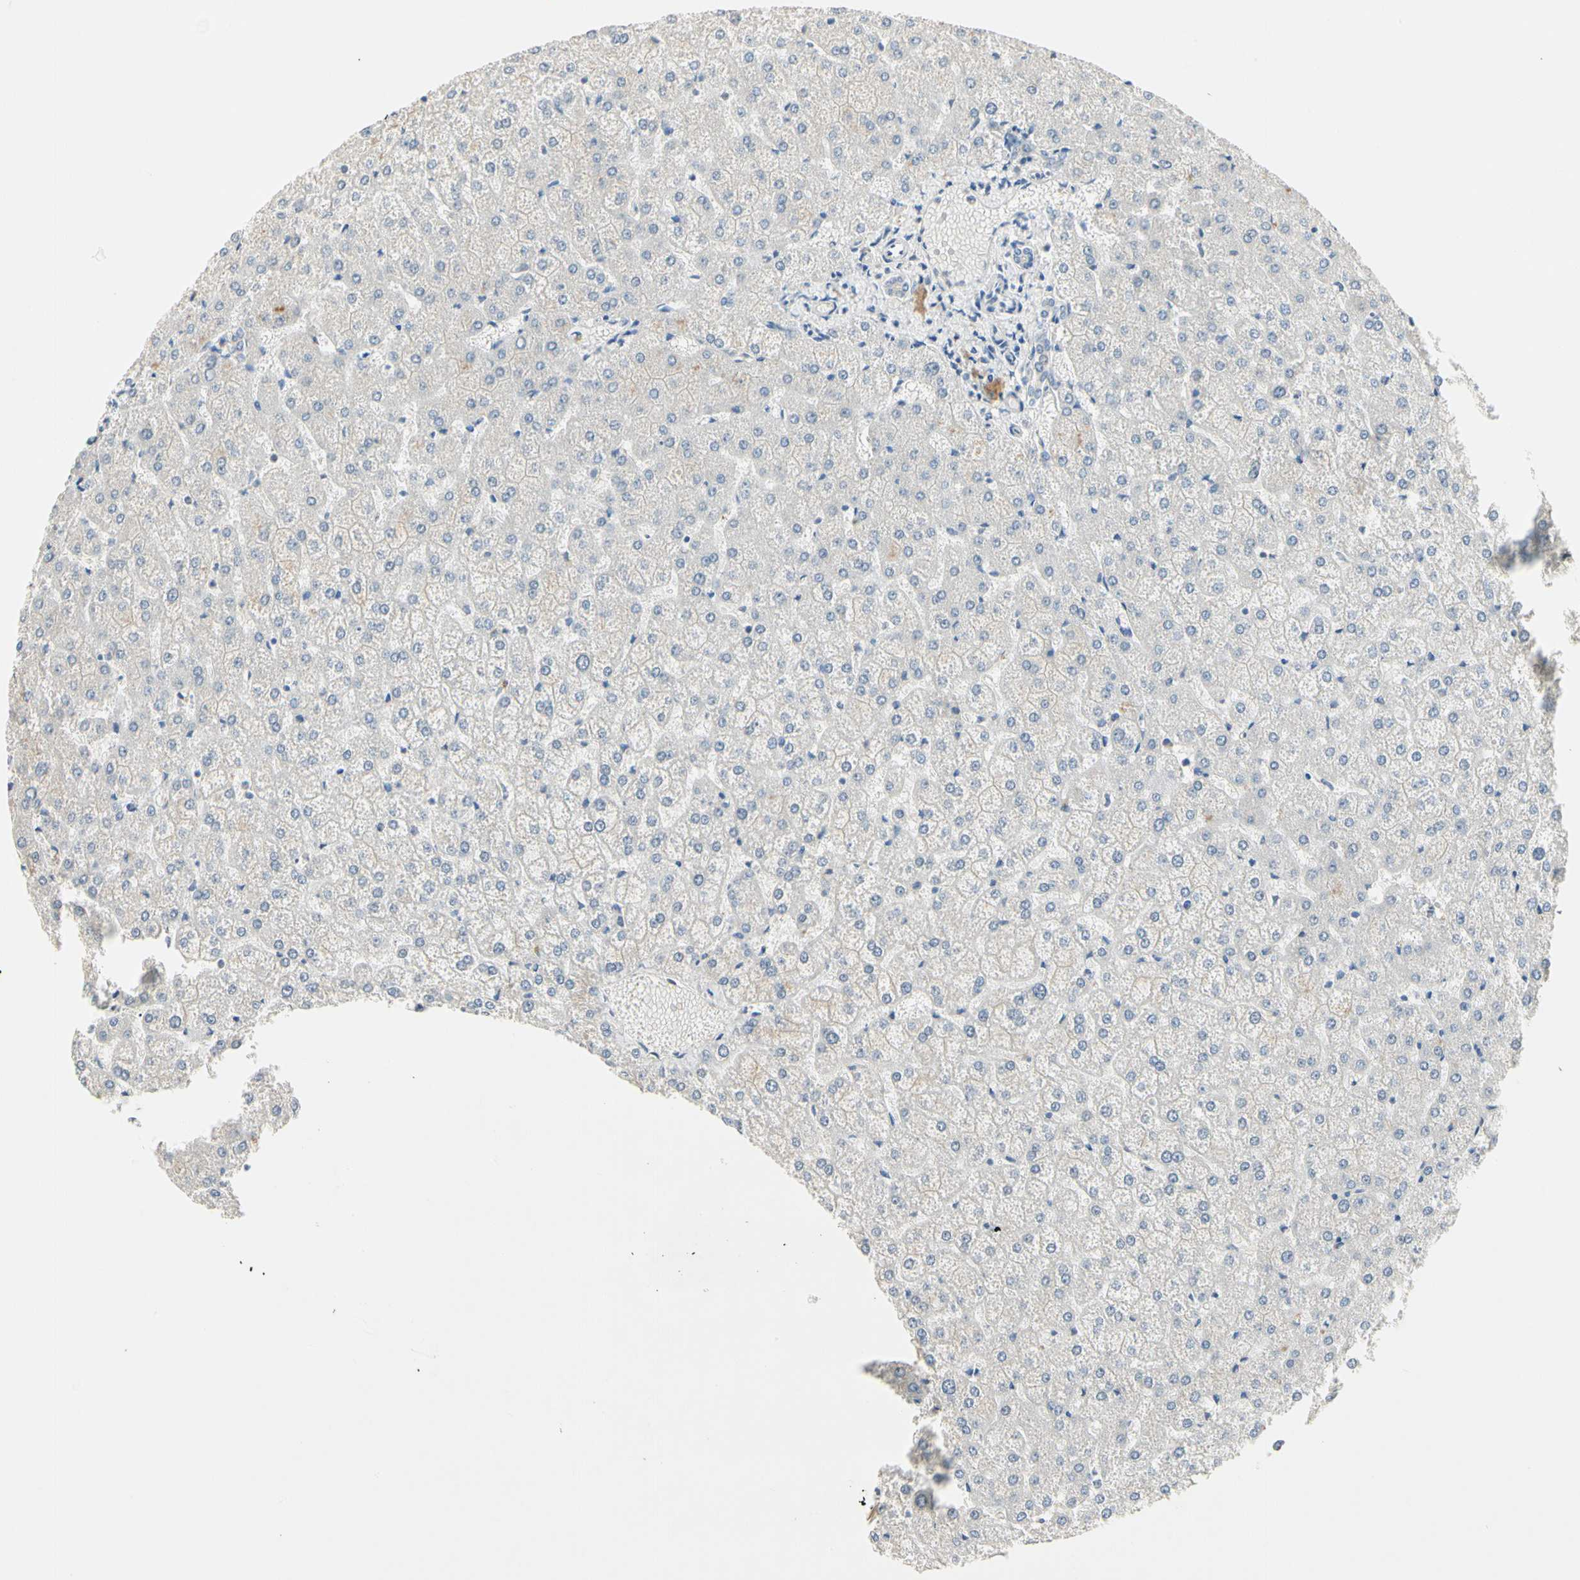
{"staining": {"intensity": "negative", "quantity": "none", "location": "none"}, "tissue": "liver", "cell_type": "Cholangiocytes", "image_type": "normal", "snomed": [{"axis": "morphology", "description": "Normal tissue, NOS"}, {"axis": "topography", "description": "Liver"}], "caption": "Immunohistochemistry (IHC) histopathology image of benign liver stained for a protein (brown), which shows no positivity in cholangiocytes.", "gene": "PRSS21", "patient": {"sex": "female", "age": 32}}